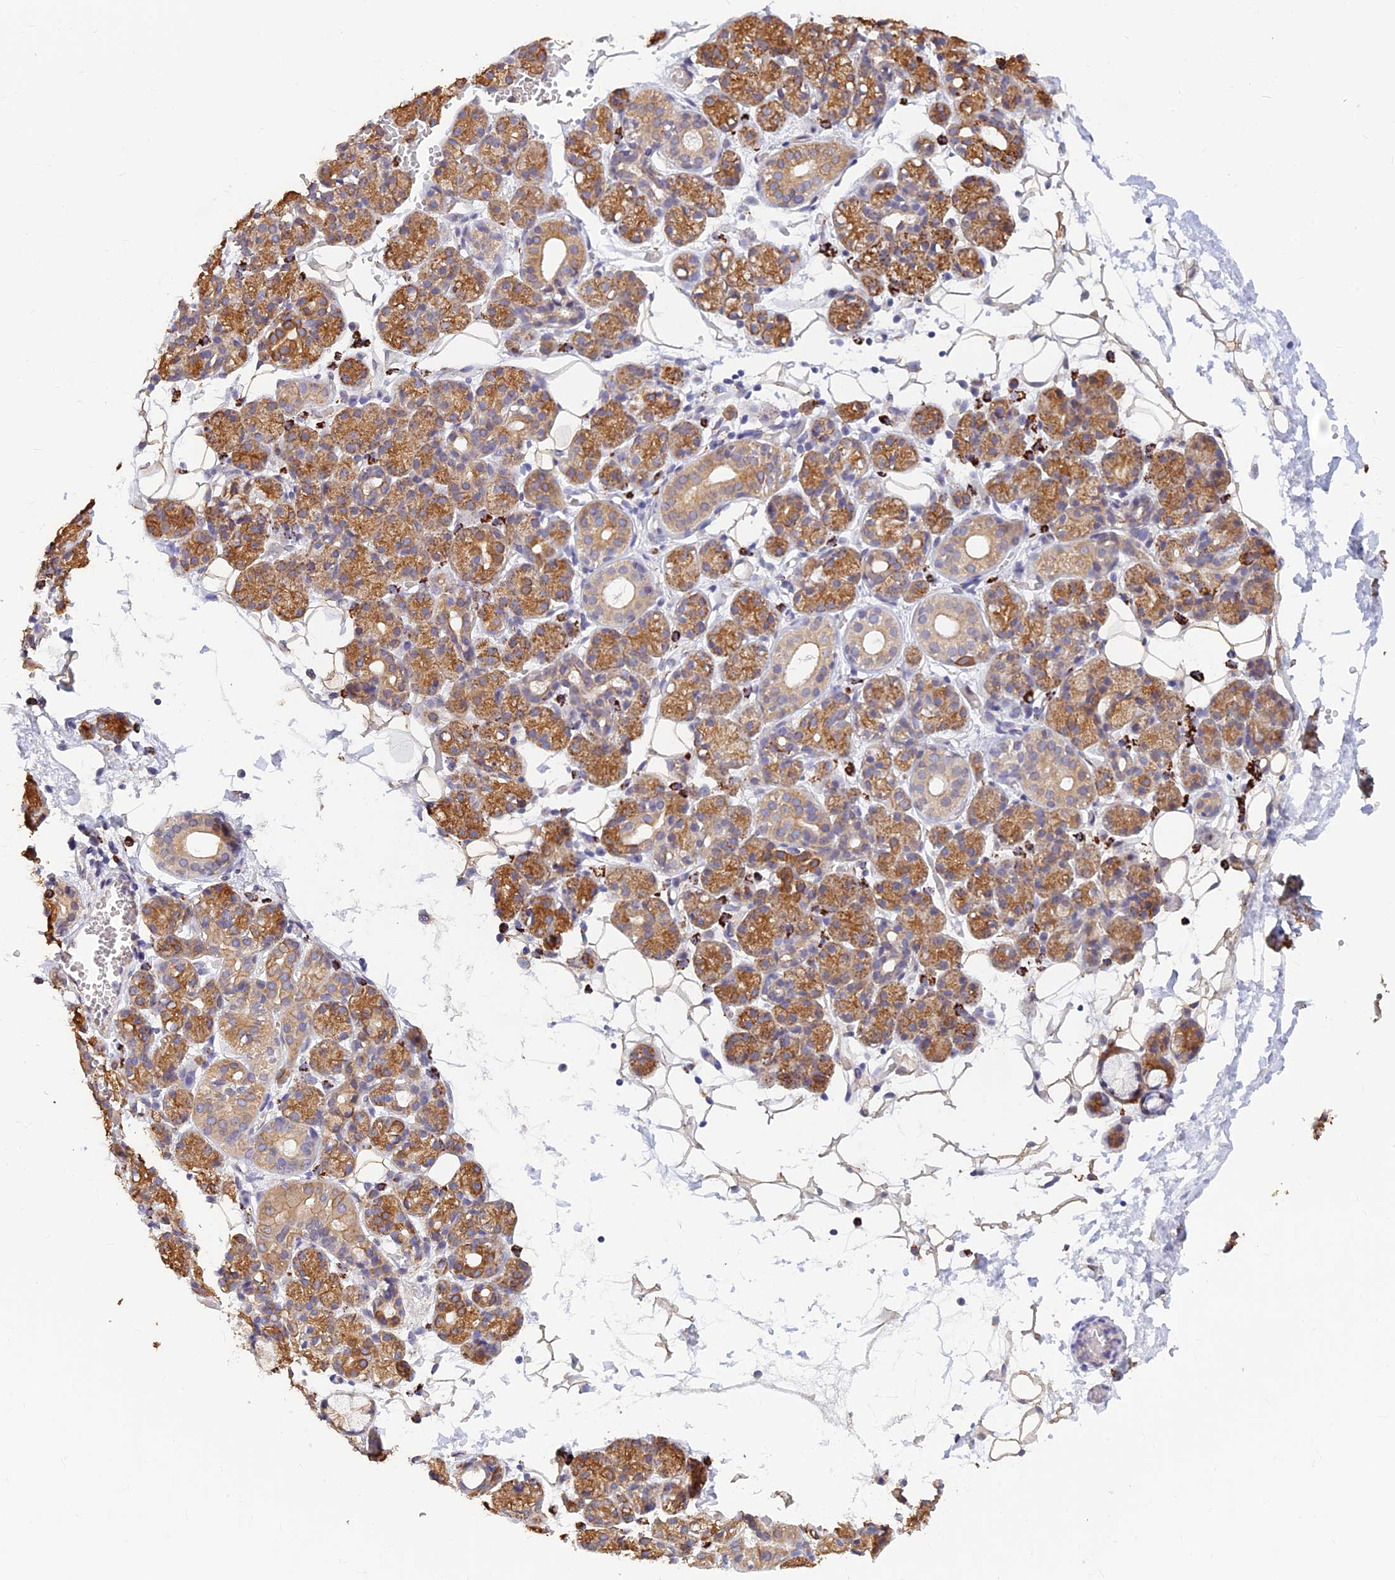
{"staining": {"intensity": "moderate", "quantity": ">75%", "location": "cytoplasmic/membranous"}, "tissue": "salivary gland", "cell_type": "Glandular cells", "image_type": "normal", "snomed": [{"axis": "morphology", "description": "Normal tissue, NOS"}, {"axis": "topography", "description": "Salivary gland"}], "caption": "About >75% of glandular cells in normal human salivary gland reveal moderate cytoplasmic/membranous protein staining as visualized by brown immunohistochemical staining.", "gene": "ALDH1L2", "patient": {"sex": "male", "age": 63}}